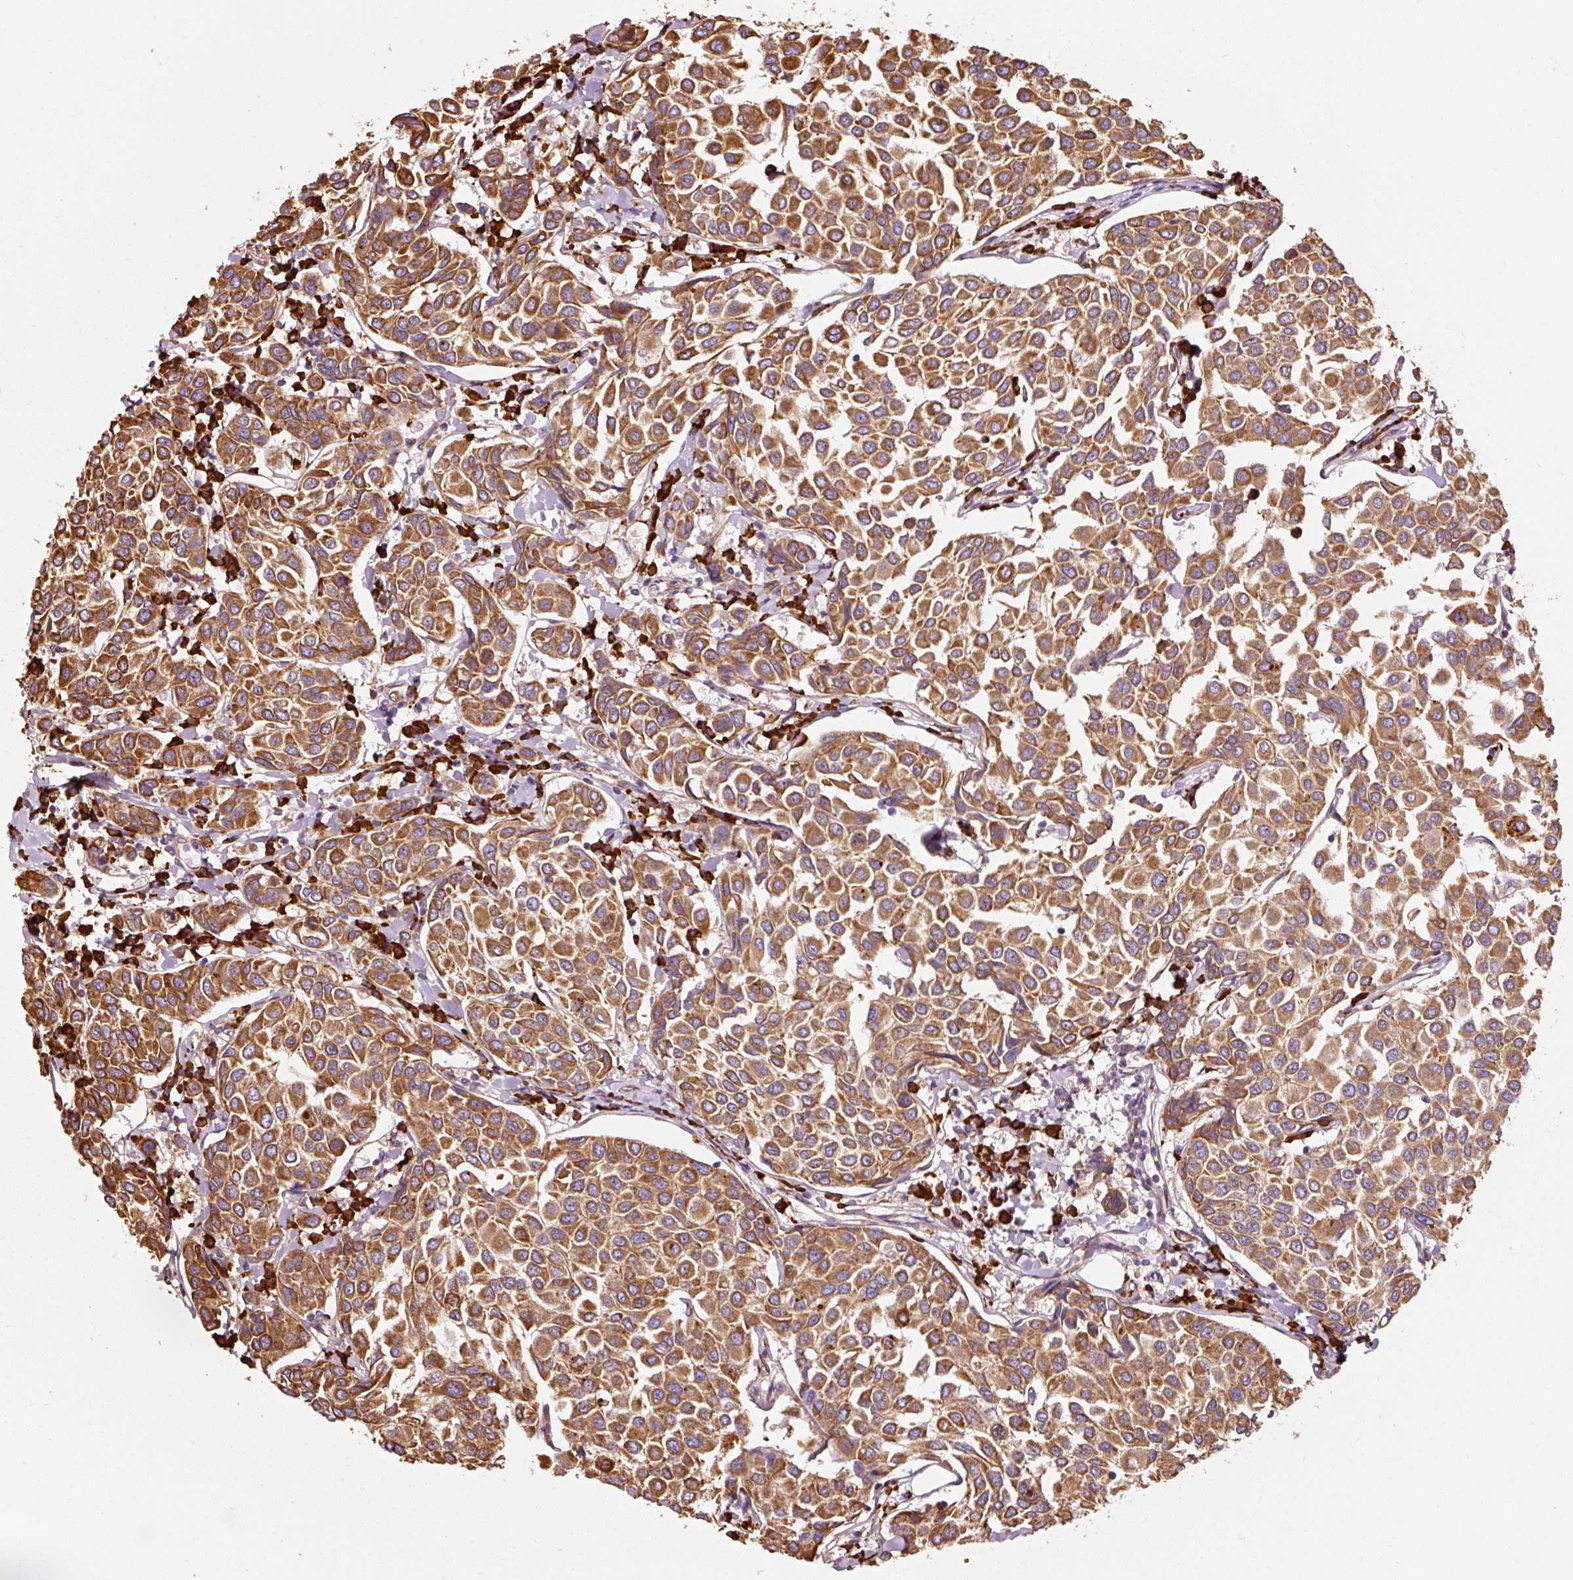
{"staining": {"intensity": "strong", "quantity": ">75%", "location": "cytoplasmic/membranous"}, "tissue": "breast cancer", "cell_type": "Tumor cells", "image_type": "cancer", "snomed": [{"axis": "morphology", "description": "Duct carcinoma"}, {"axis": "topography", "description": "Breast"}], "caption": "There is high levels of strong cytoplasmic/membranous expression in tumor cells of breast cancer (intraductal carcinoma), as demonstrated by immunohistochemical staining (brown color).", "gene": "KLC1", "patient": {"sex": "female", "age": 55}}